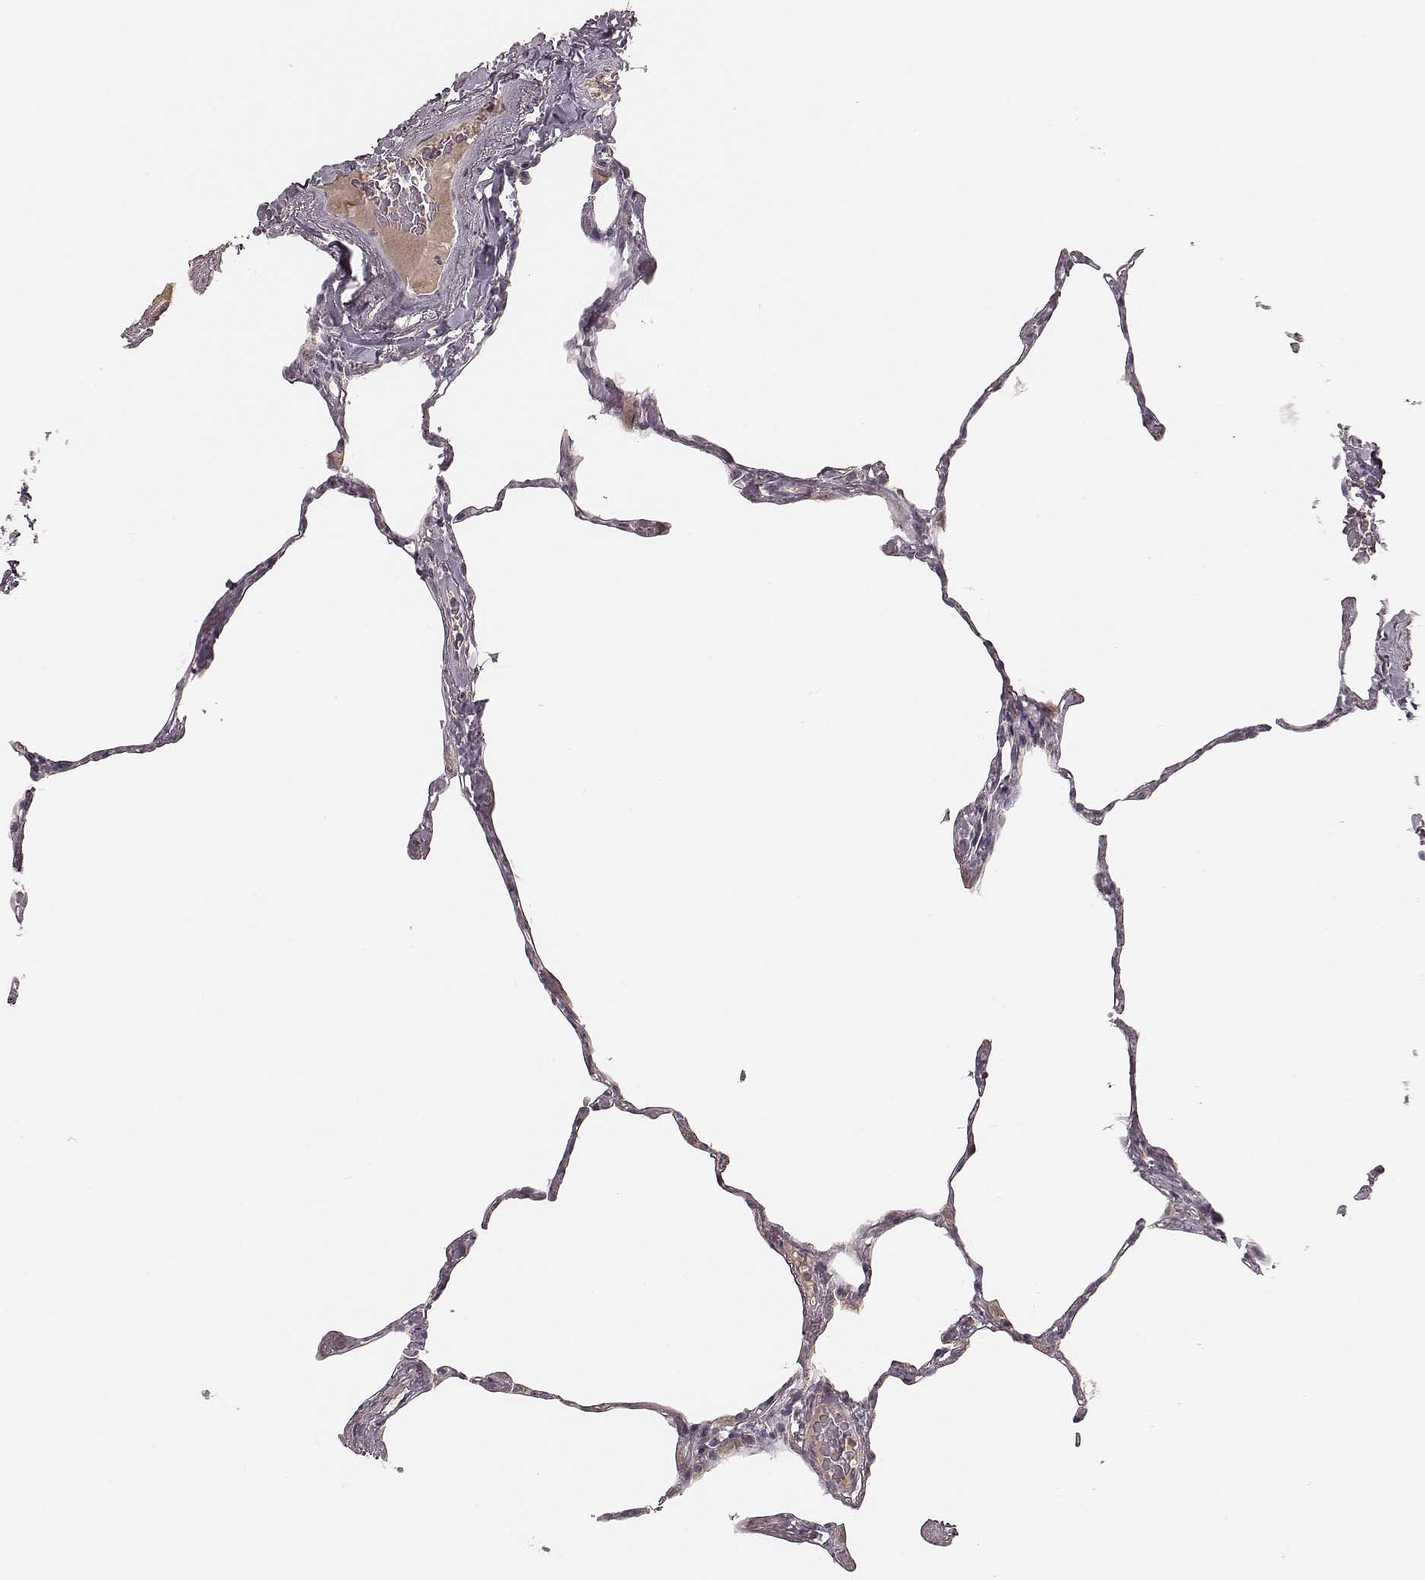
{"staining": {"intensity": "weak", "quantity": "<25%", "location": "cytoplasmic/membranous"}, "tissue": "lung", "cell_type": "Alveolar cells", "image_type": "normal", "snomed": [{"axis": "morphology", "description": "Normal tissue, NOS"}, {"axis": "topography", "description": "Lung"}], "caption": "Immunohistochemistry image of benign human lung stained for a protein (brown), which reveals no staining in alveolar cells. (DAB IHC visualized using brightfield microscopy, high magnification).", "gene": "MRPS27", "patient": {"sex": "male", "age": 65}}